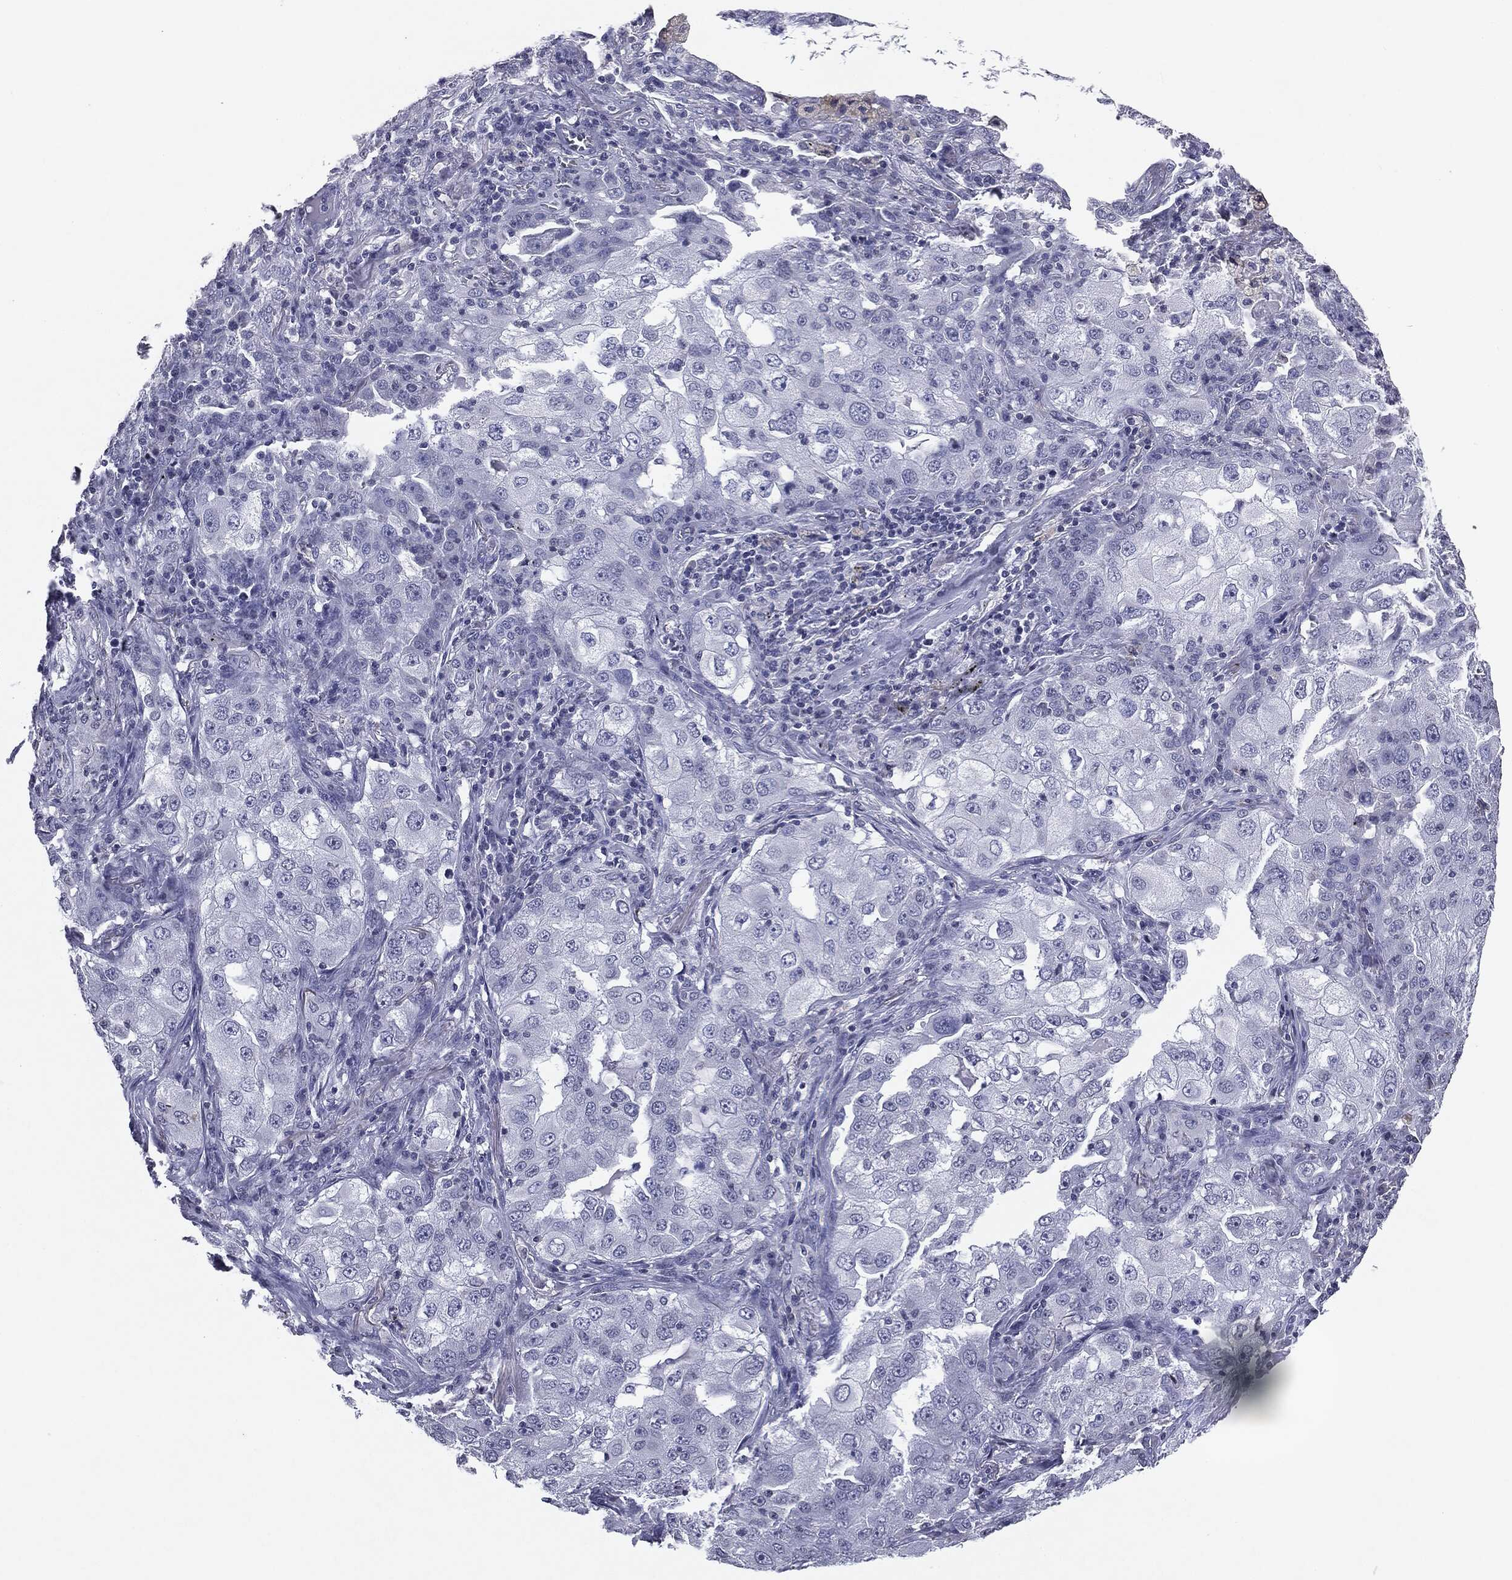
{"staining": {"intensity": "negative", "quantity": "none", "location": "none"}, "tissue": "lung cancer", "cell_type": "Tumor cells", "image_type": "cancer", "snomed": [{"axis": "morphology", "description": "Adenocarcinoma, NOS"}, {"axis": "topography", "description": "Lung"}], "caption": "Tumor cells are negative for brown protein staining in adenocarcinoma (lung). (DAB (3,3'-diaminobenzidine) immunohistochemistry visualized using brightfield microscopy, high magnification).", "gene": "SERPINB4", "patient": {"sex": "female", "age": 61}}